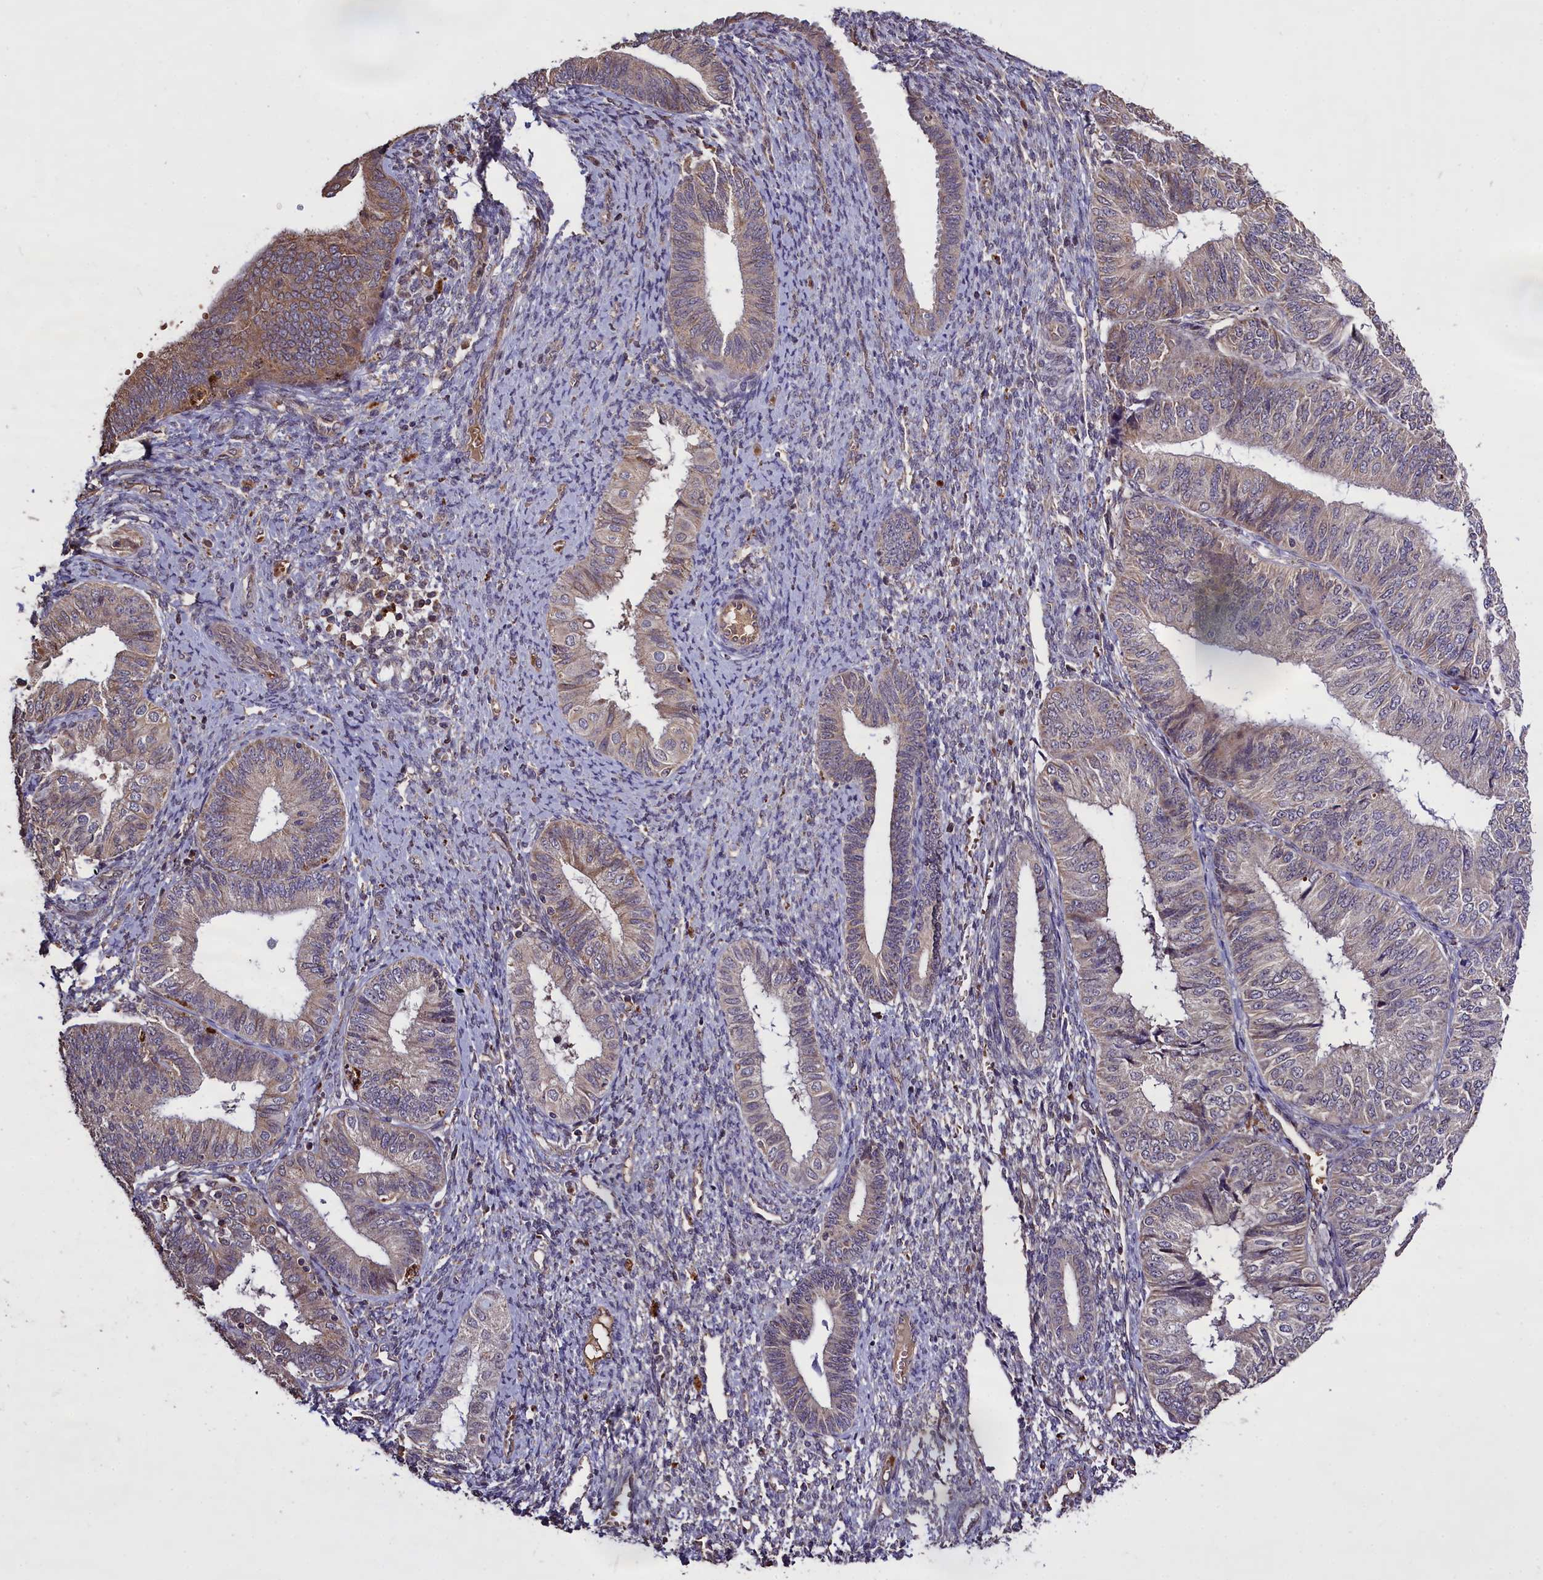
{"staining": {"intensity": "weak", "quantity": "25%-75%", "location": "cytoplasmic/membranous"}, "tissue": "endometrial cancer", "cell_type": "Tumor cells", "image_type": "cancer", "snomed": [{"axis": "morphology", "description": "Adenocarcinoma, NOS"}, {"axis": "topography", "description": "Endometrium"}], "caption": "Immunohistochemistry (IHC) of human endometrial cancer (adenocarcinoma) shows low levels of weak cytoplasmic/membranous positivity in approximately 25%-75% of tumor cells.", "gene": "CLRN2", "patient": {"sex": "female", "age": 58}}